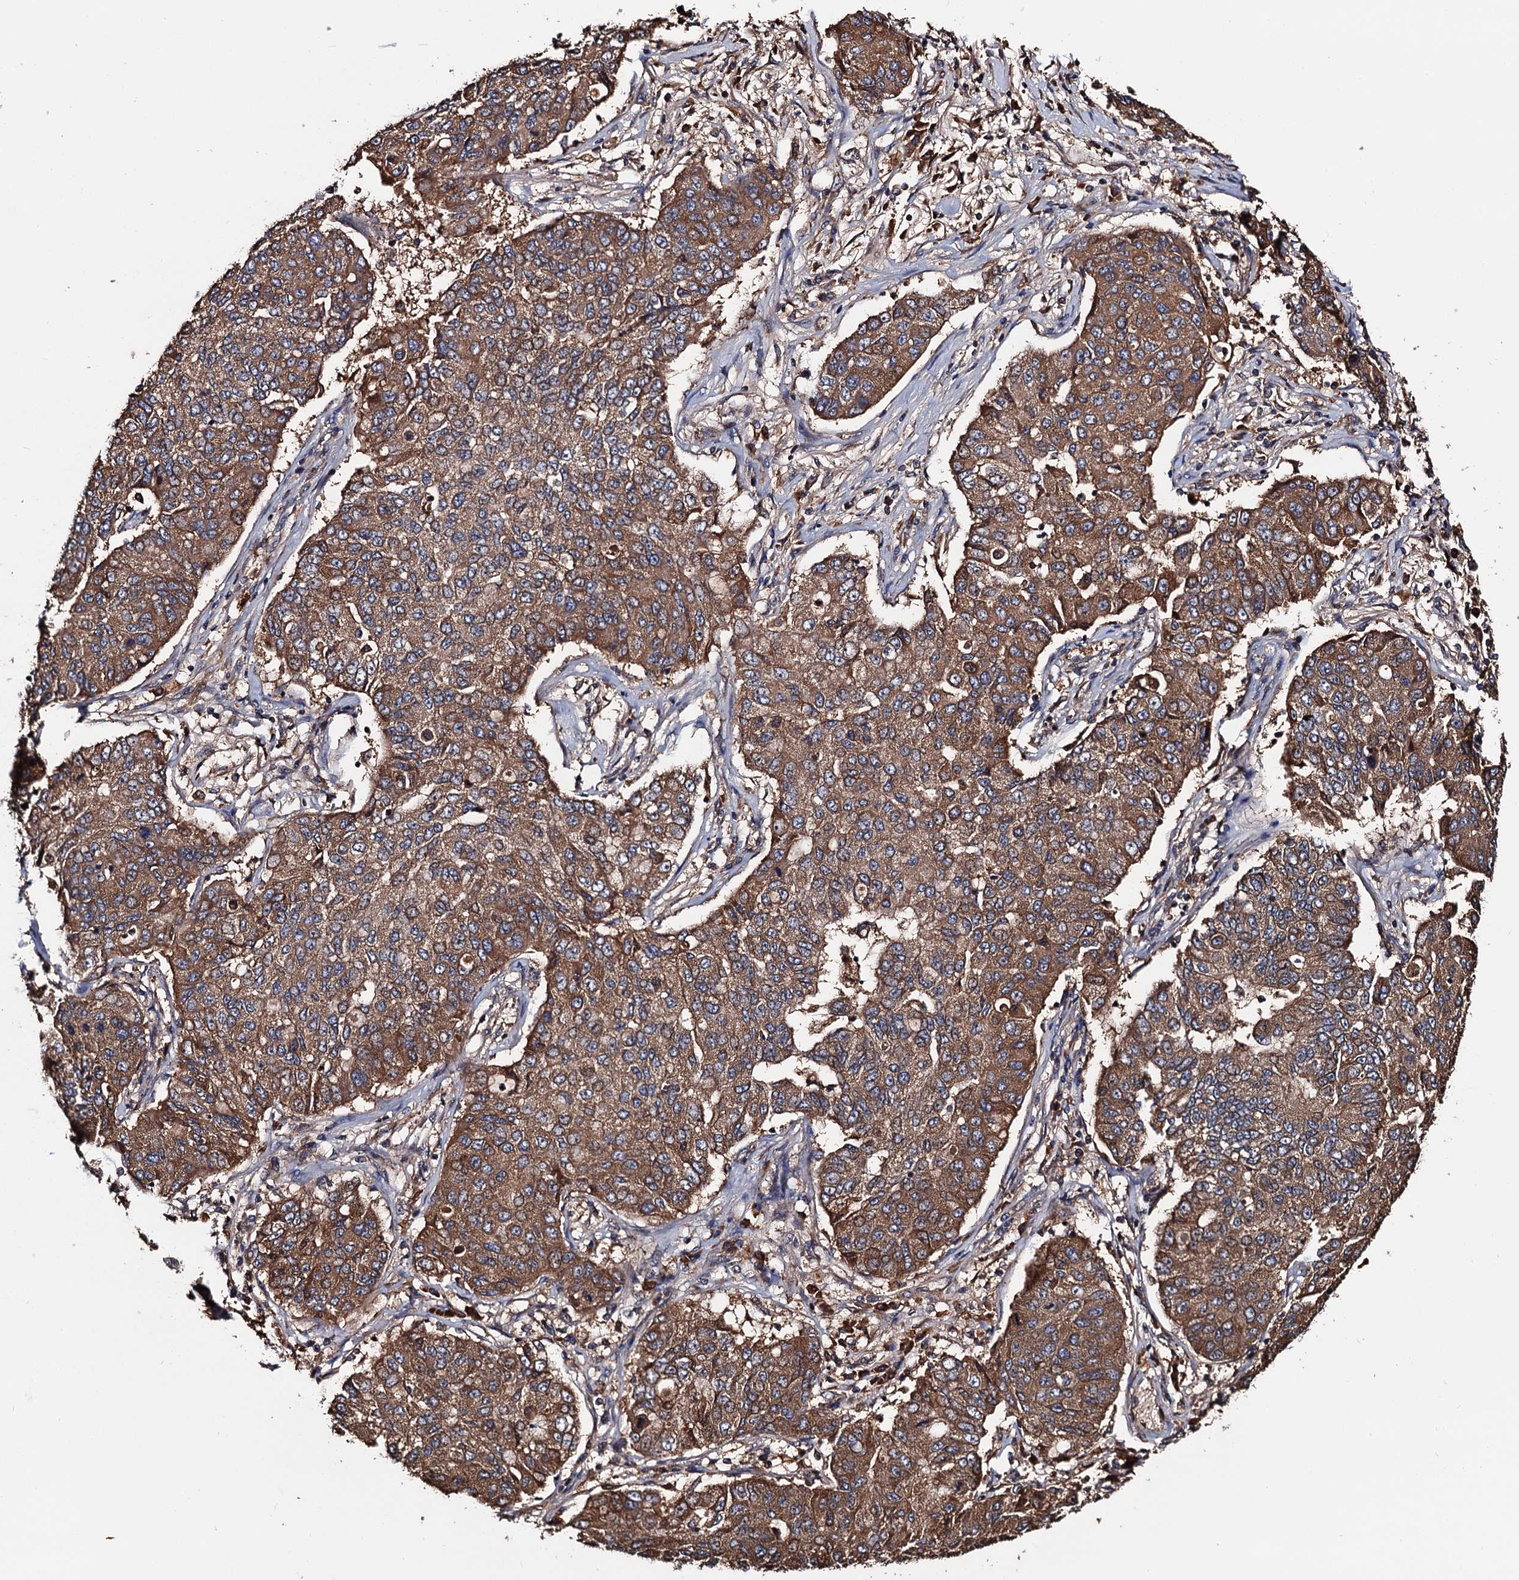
{"staining": {"intensity": "moderate", "quantity": ">75%", "location": "cytoplasmic/membranous"}, "tissue": "lung cancer", "cell_type": "Tumor cells", "image_type": "cancer", "snomed": [{"axis": "morphology", "description": "Squamous cell carcinoma, NOS"}, {"axis": "topography", "description": "Lung"}], "caption": "Protein expression analysis of human lung squamous cell carcinoma reveals moderate cytoplasmic/membranous staining in approximately >75% of tumor cells.", "gene": "RGS11", "patient": {"sex": "male", "age": 74}}